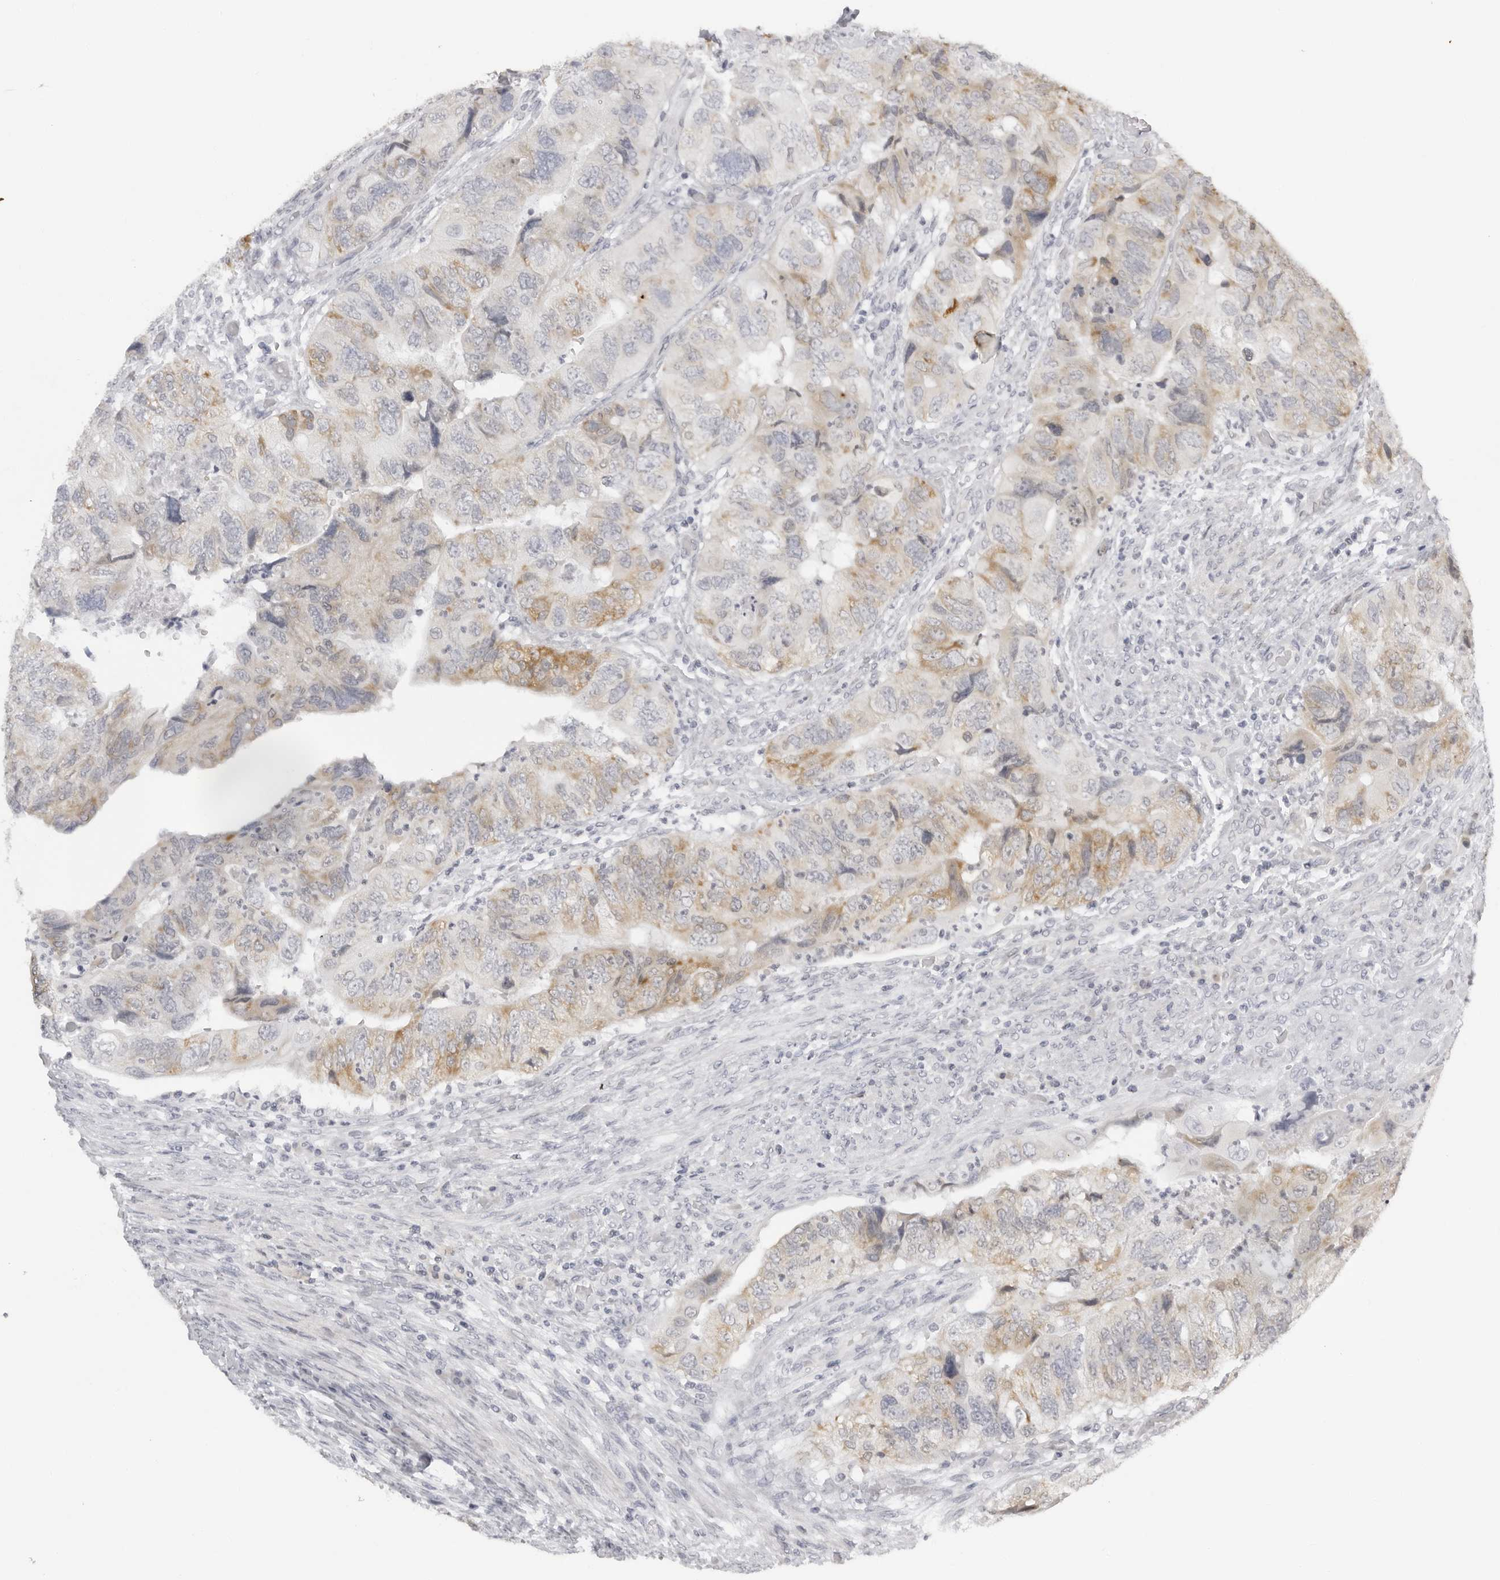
{"staining": {"intensity": "moderate", "quantity": "<25%", "location": "cytoplasmic/membranous"}, "tissue": "colorectal cancer", "cell_type": "Tumor cells", "image_type": "cancer", "snomed": [{"axis": "morphology", "description": "Adenocarcinoma, NOS"}, {"axis": "topography", "description": "Rectum"}], "caption": "Immunohistochemical staining of human colorectal cancer (adenocarcinoma) reveals low levels of moderate cytoplasmic/membranous staining in about <25% of tumor cells.", "gene": "ACP6", "patient": {"sex": "male", "age": 63}}